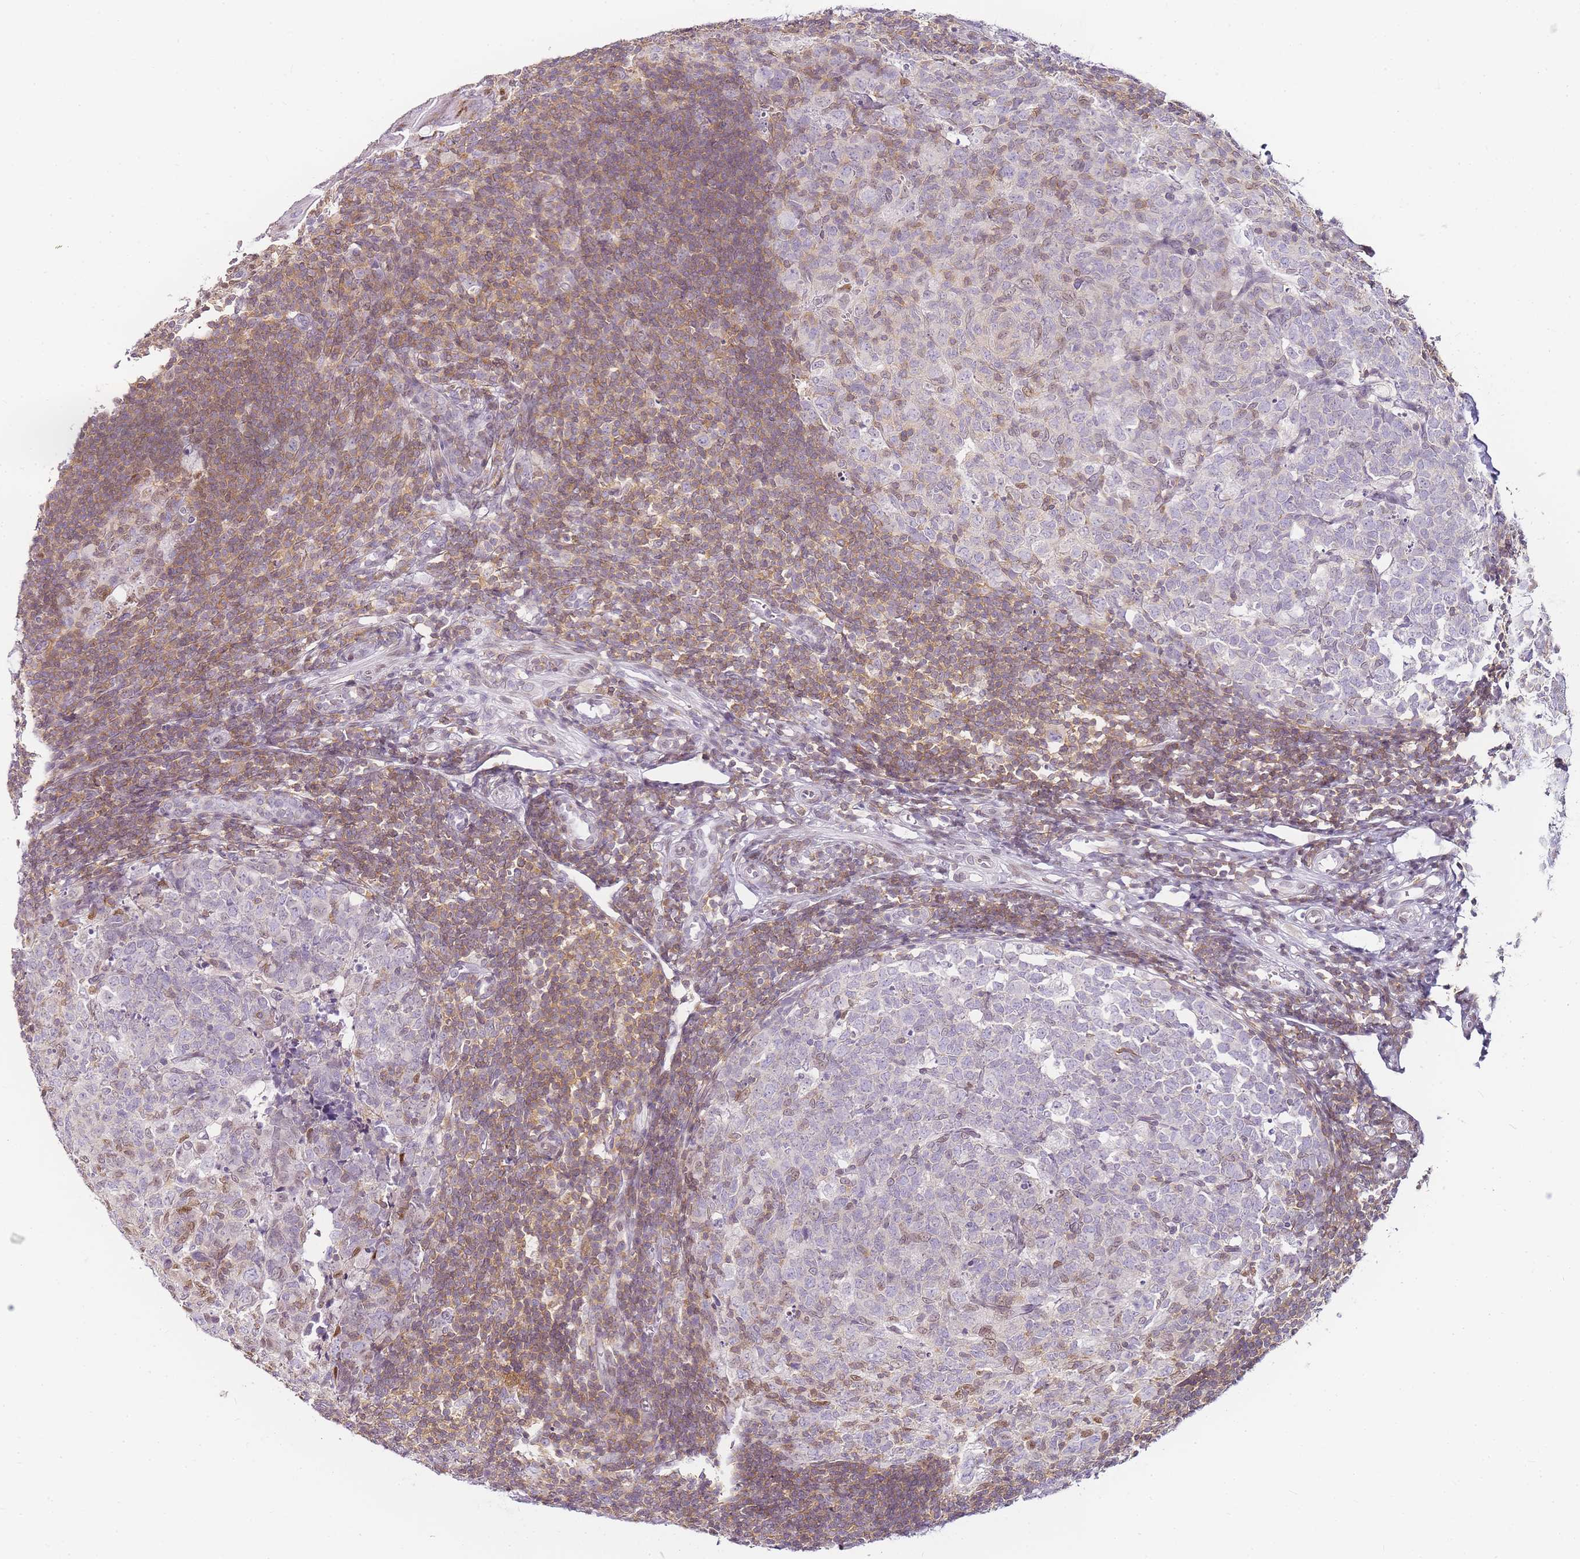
{"staining": {"intensity": "negative", "quantity": "none", "location": "none"}, "tissue": "appendix", "cell_type": "Glandular cells", "image_type": "normal", "snomed": [{"axis": "morphology", "description": "Normal tissue, NOS"}, {"axis": "topography", "description": "Appendix"}], "caption": "Glandular cells are negative for protein expression in normal human appendix. Nuclei are stained in blue.", "gene": "JAKMIP1", "patient": {"sex": "male", "age": 14}}